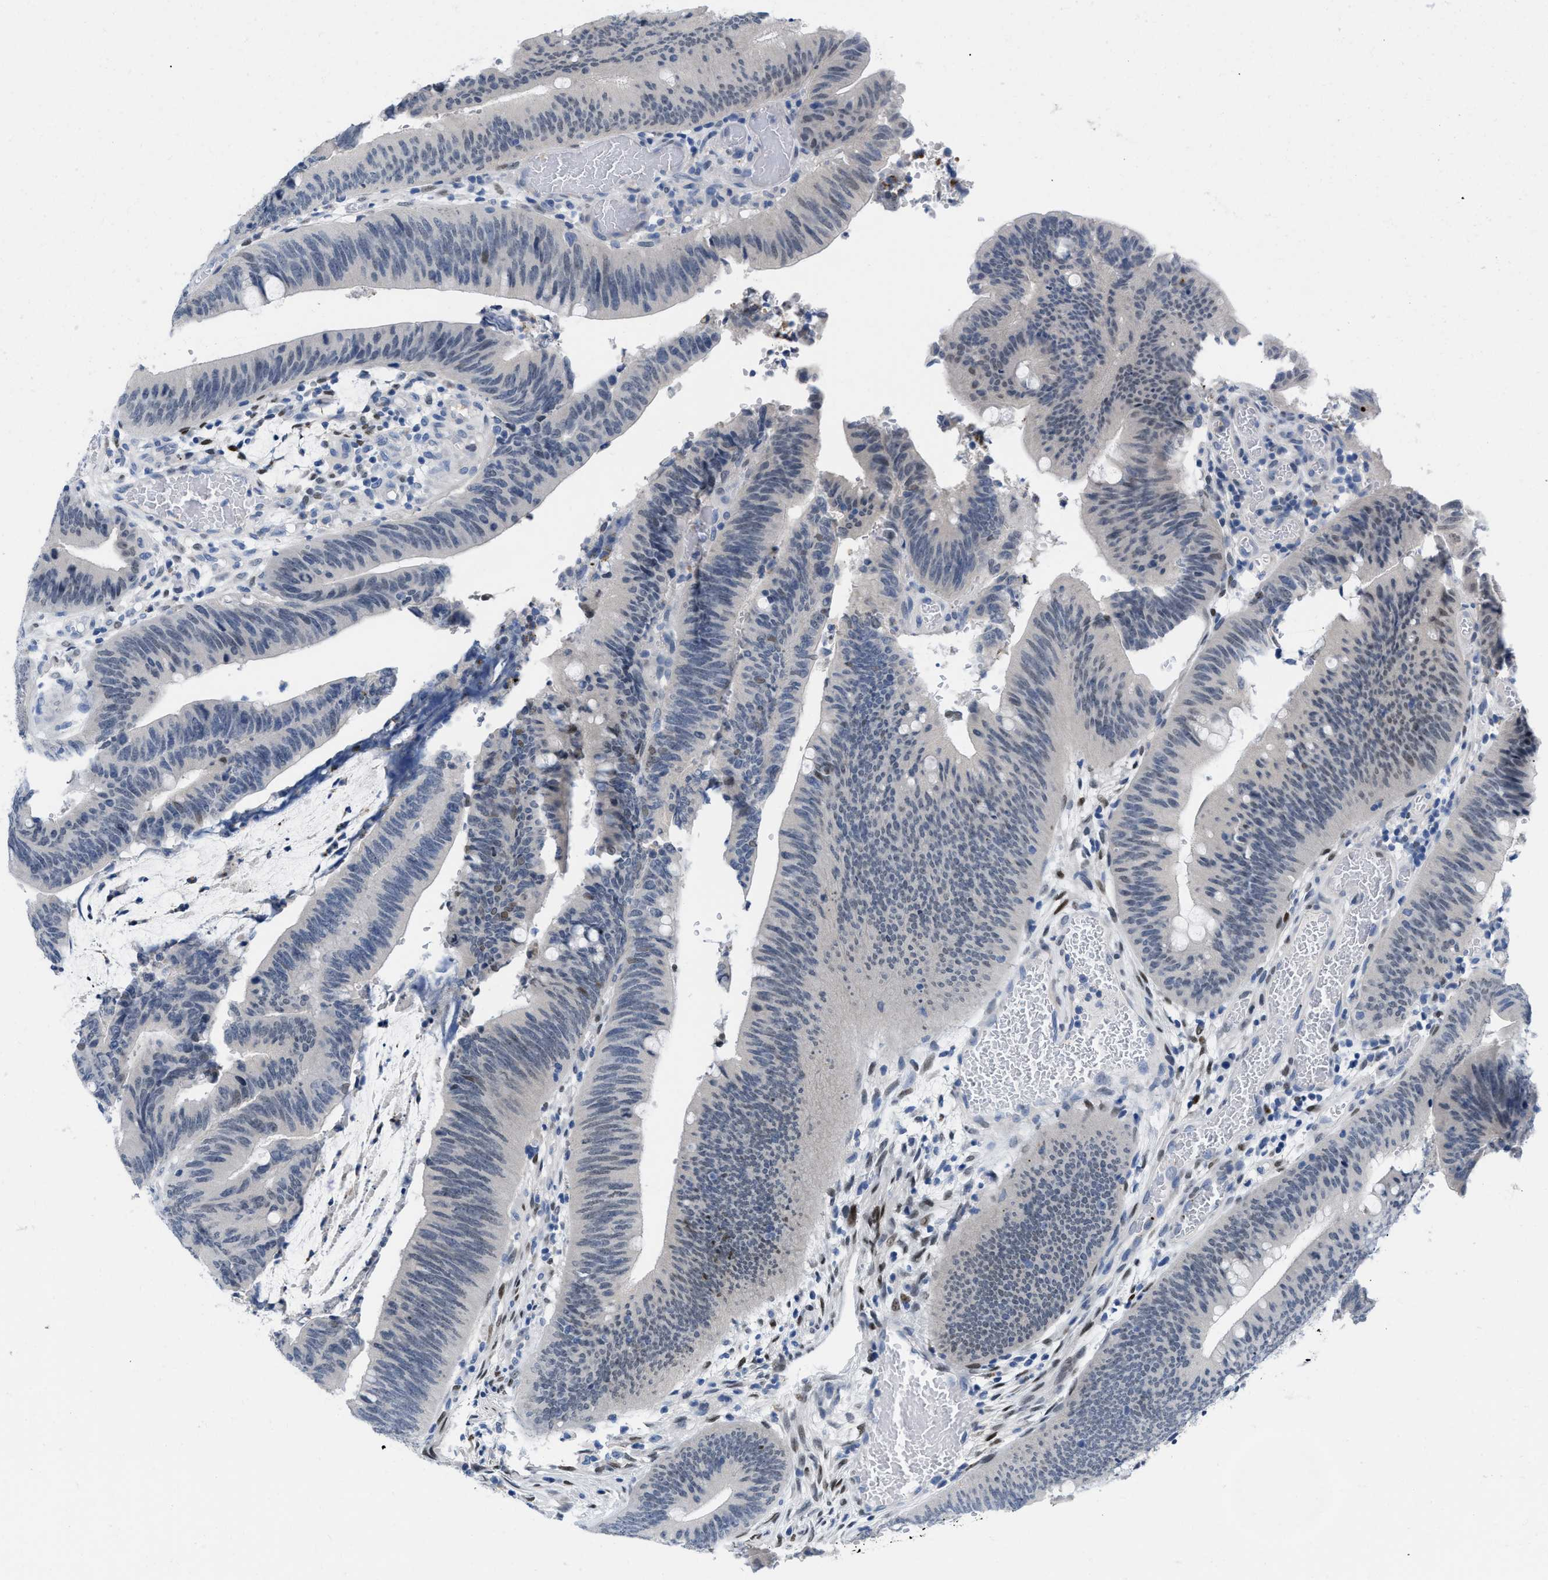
{"staining": {"intensity": "weak", "quantity": "<25%", "location": "nuclear"}, "tissue": "colorectal cancer", "cell_type": "Tumor cells", "image_type": "cancer", "snomed": [{"axis": "morphology", "description": "Normal tissue, NOS"}, {"axis": "morphology", "description": "Adenocarcinoma, NOS"}, {"axis": "topography", "description": "Rectum"}], "caption": "The micrograph shows no significant staining in tumor cells of colorectal adenocarcinoma.", "gene": "NFIX", "patient": {"sex": "female", "age": 66}}